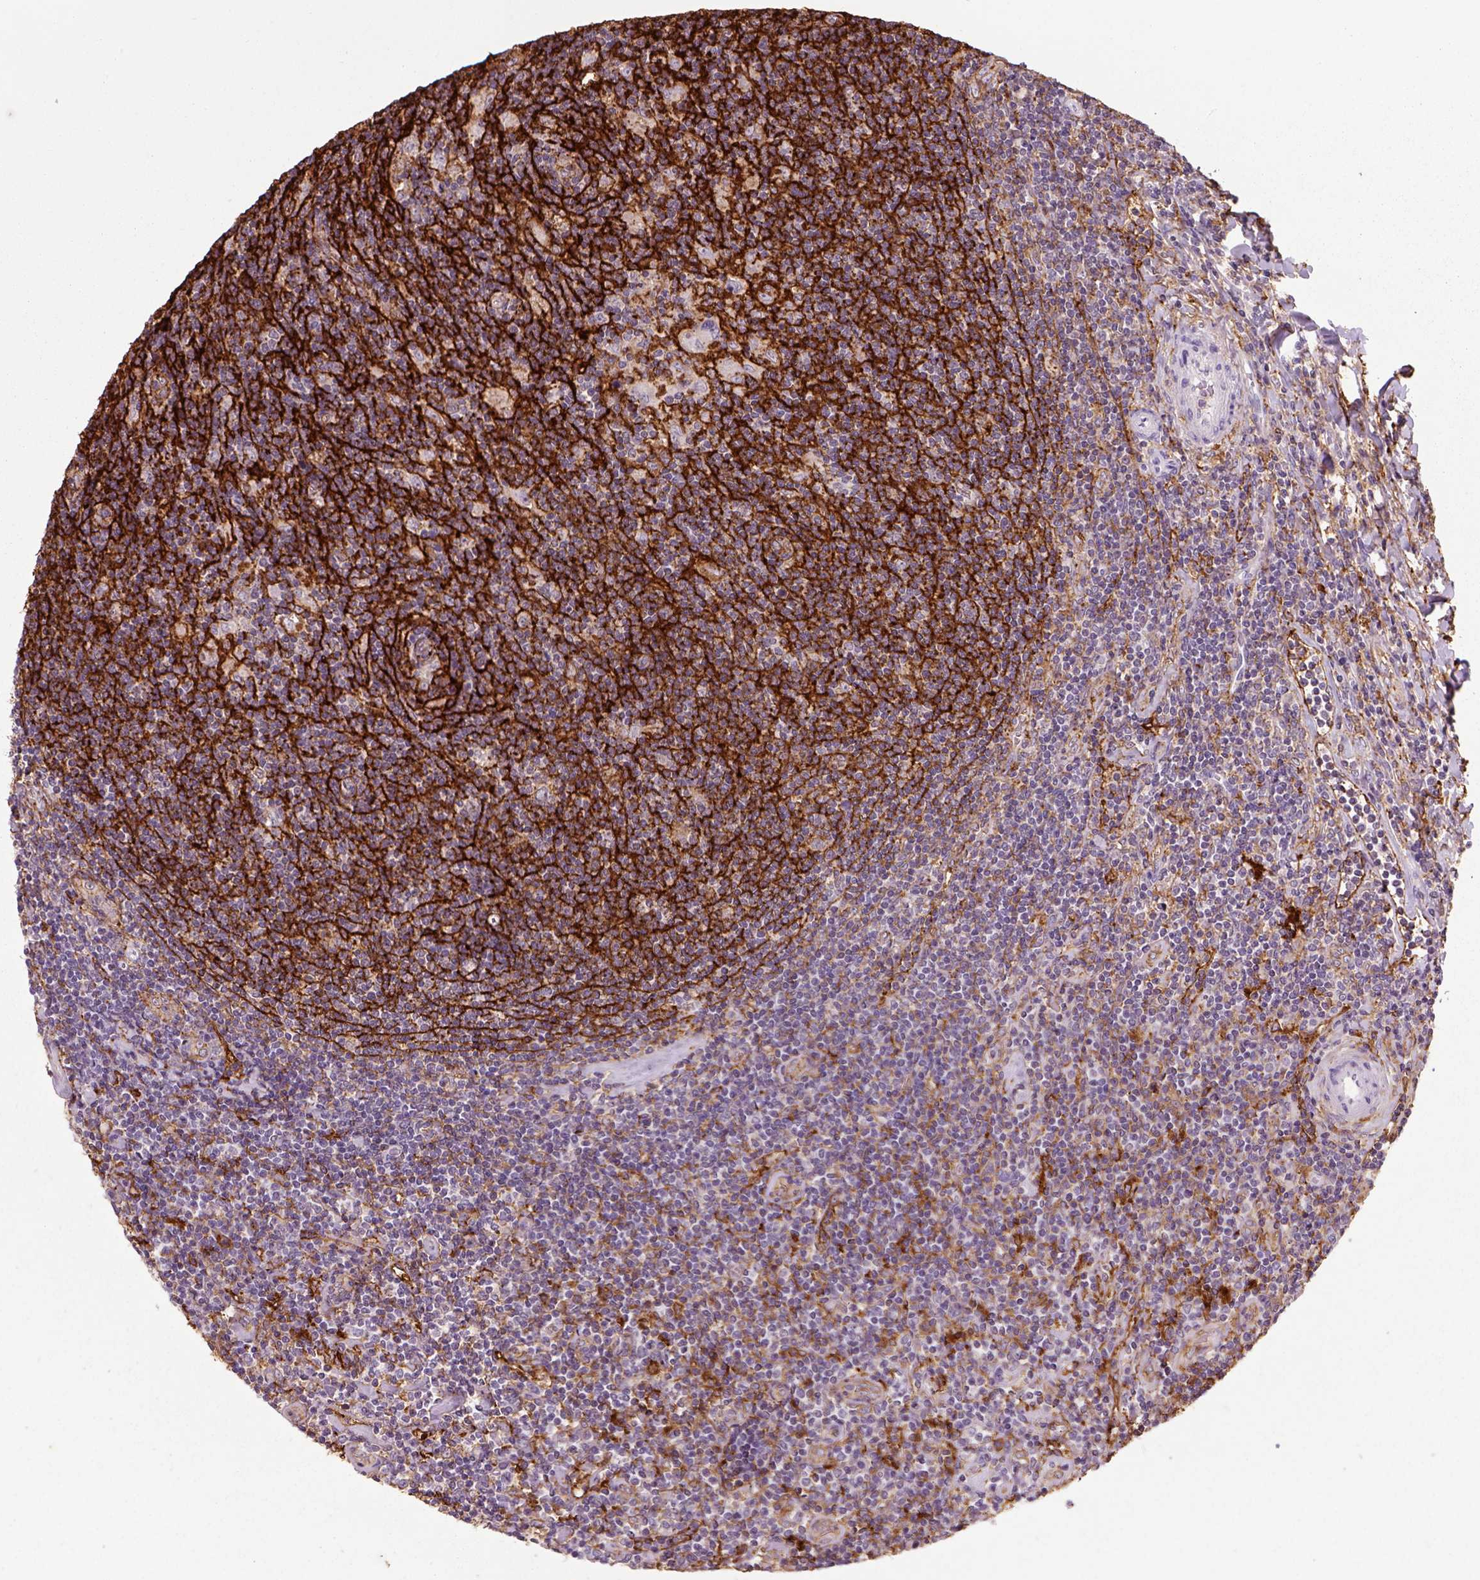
{"staining": {"intensity": "weak", "quantity": ">75%", "location": "cytoplasmic/membranous"}, "tissue": "lymphoma", "cell_type": "Tumor cells", "image_type": "cancer", "snomed": [{"axis": "morphology", "description": "Hodgkin's disease, NOS"}, {"axis": "topography", "description": "Lymph node"}], "caption": "High-power microscopy captured an immunohistochemistry (IHC) histopathology image of Hodgkin's disease, revealing weak cytoplasmic/membranous staining in about >75% of tumor cells.", "gene": "MARCKS", "patient": {"sex": "male", "age": 40}}